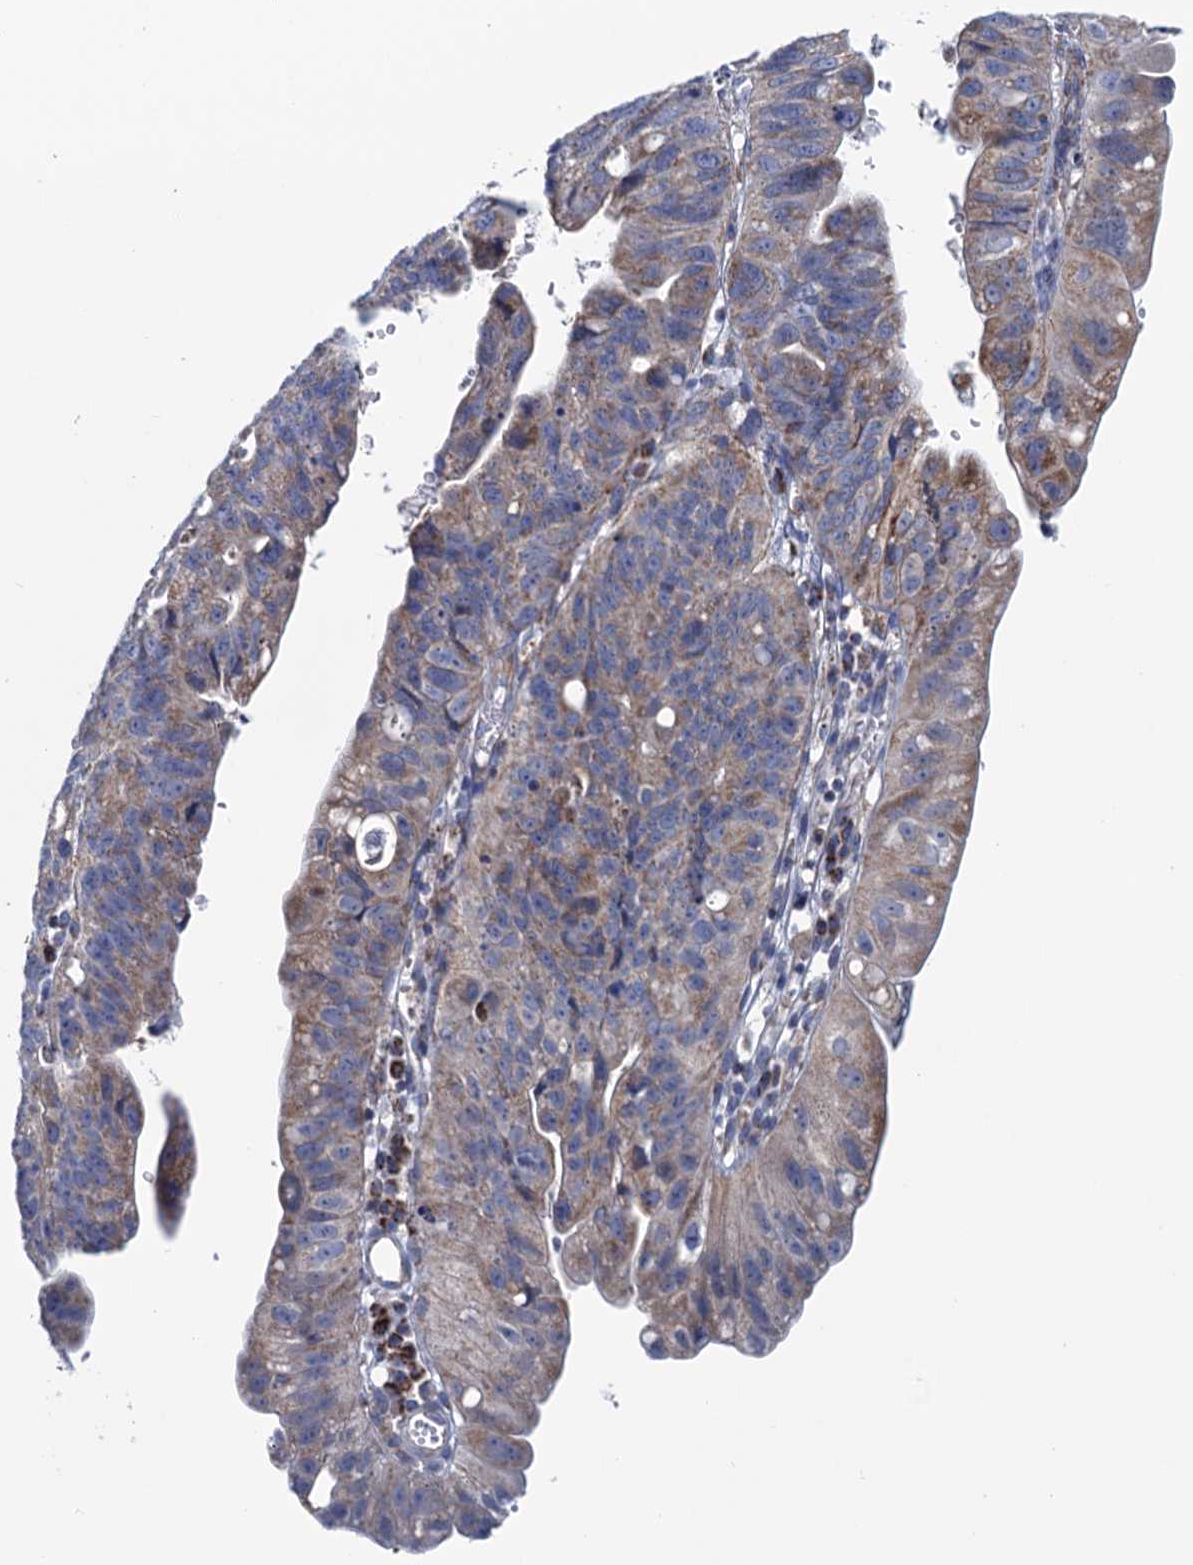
{"staining": {"intensity": "moderate", "quantity": "25%-75%", "location": "cytoplasmic/membranous"}, "tissue": "stomach cancer", "cell_type": "Tumor cells", "image_type": "cancer", "snomed": [{"axis": "morphology", "description": "Adenocarcinoma, NOS"}, {"axis": "topography", "description": "Stomach"}], "caption": "A histopathology image showing moderate cytoplasmic/membranous positivity in approximately 25%-75% of tumor cells in adenocarcinoma (stomach), as visualized by brown immunohistochemical staining.", "gene": "GTPBP3", "patient": {"sex": "male", "age": 59}}